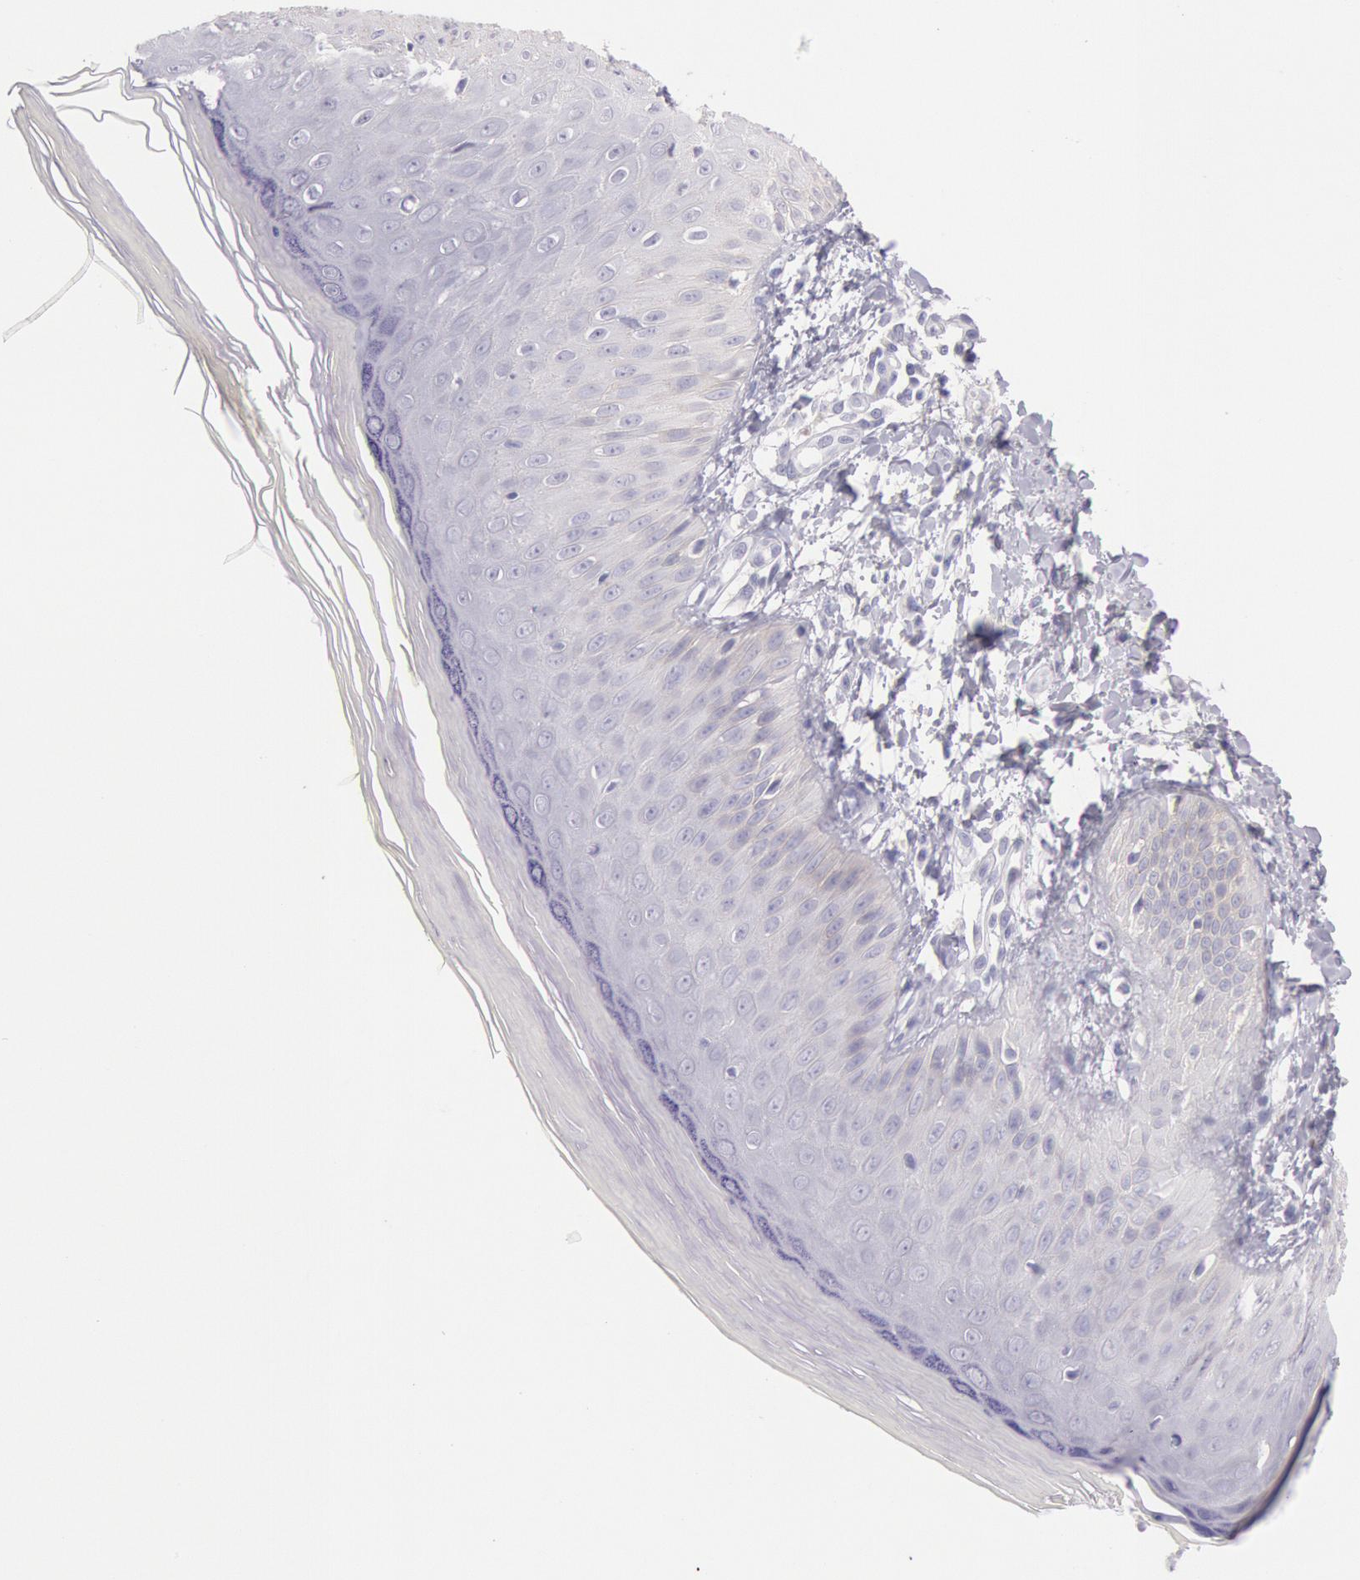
{"staining": {"intensity": "weak", "quantity": "<25%", "location": "cytoplasmic/membranous"}, "tissue": "skin", "cell_type": "Epidermal cells", "image_type": "normal", "snomed": [{"axis": "morphology", "description": "Normal tissue, NOS"}, {"axis": "morphology", "description": "Inflammation, NOS"}, {"axis": "topography", "description": "Soft tissue"}, {"axis": "topography", "description": "Anal"}], "caption": "This is an immunohistochemistry (IHC) image of normal skin. There is no positivity in epidermal cells.", "gene": "EGFR", "patient": {"sex": "female", "age": 15}}